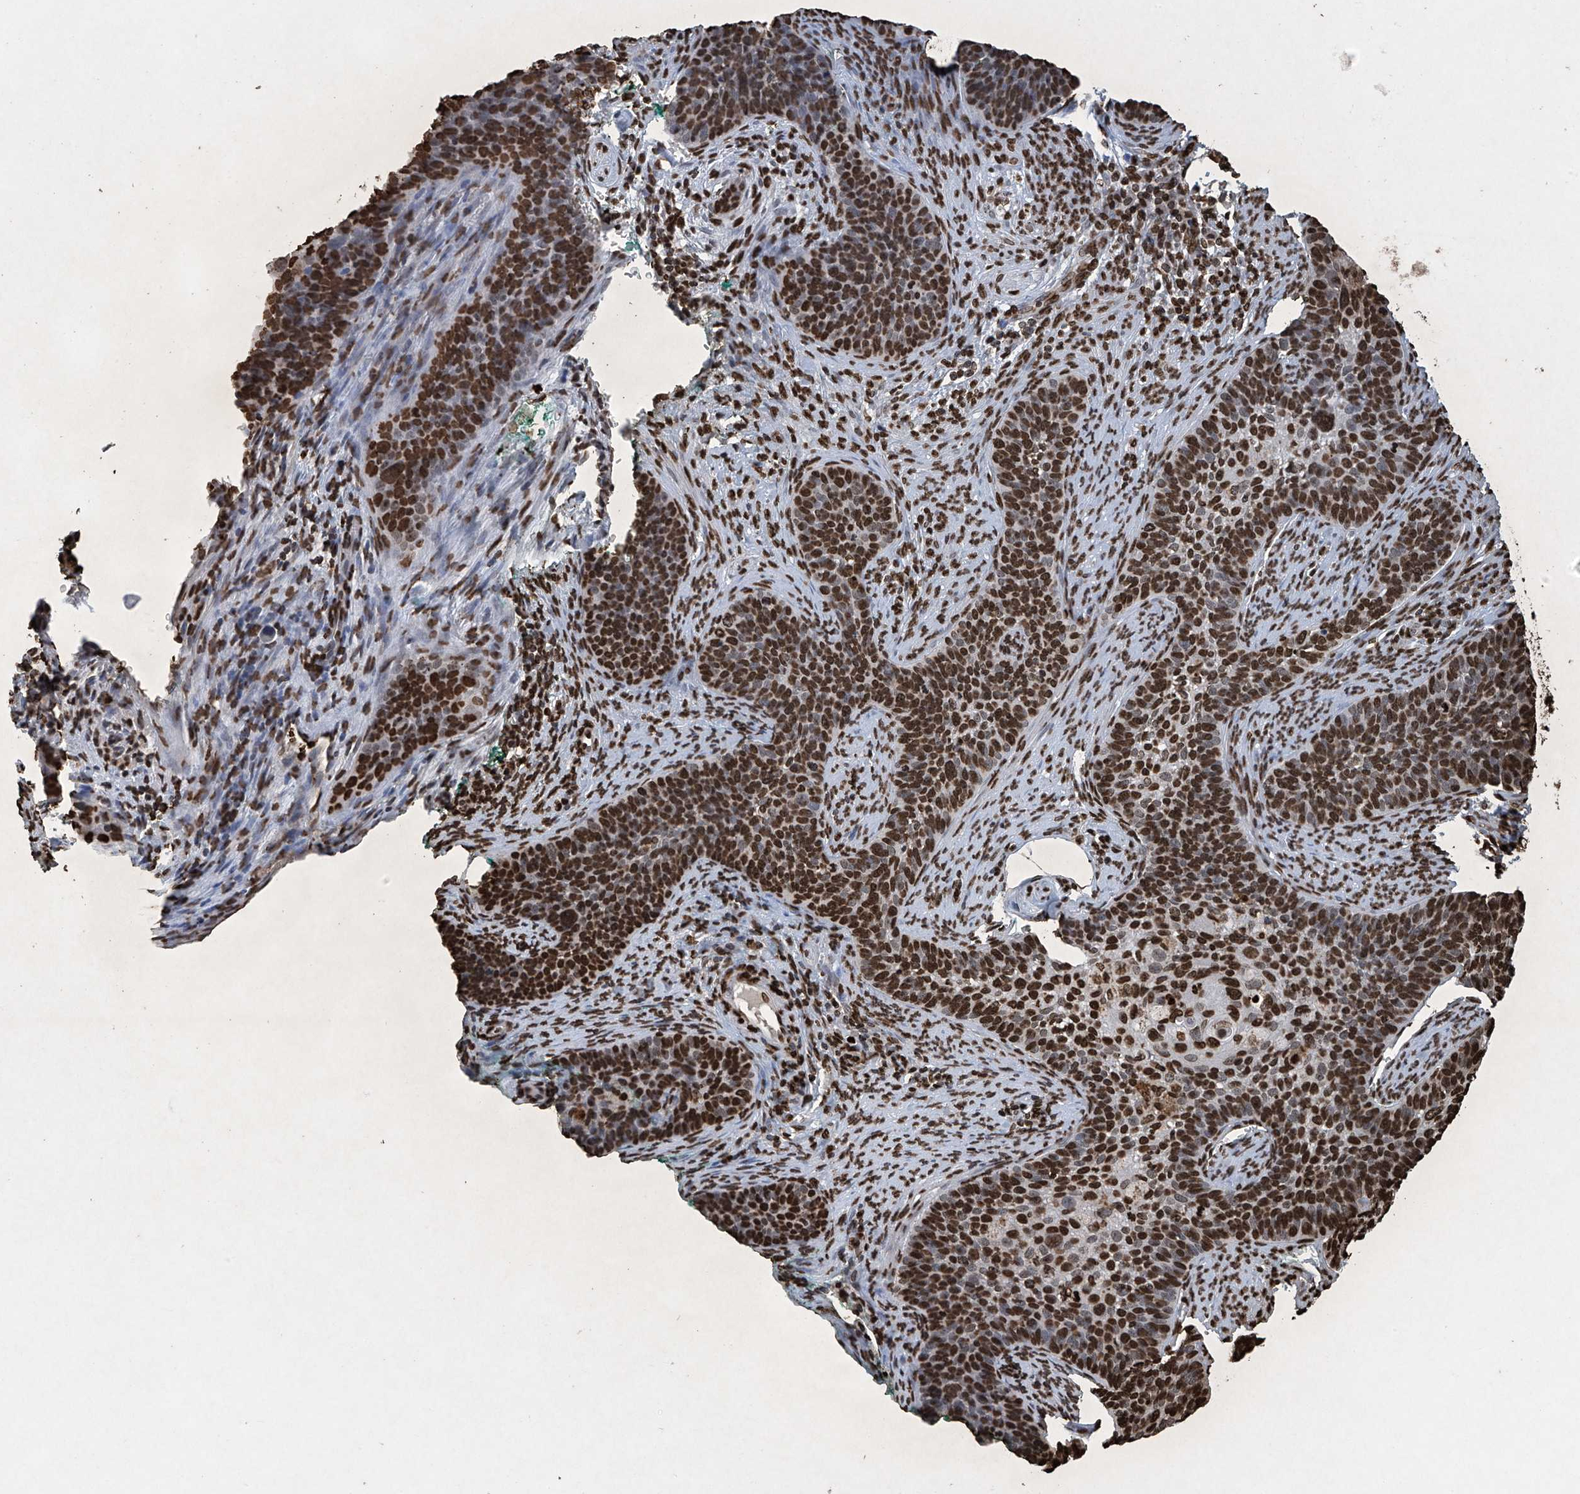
{"staining": {"intensity": "strong", "quantity": ">75%", "location": "nuclear"}, "tissue": "cervical cancer", "cell_type": "Tumor cells", "image_type": "cancer", "snomed": [{"axis": "morphology", "description": "Squamous cell carcinoma, NOS"}, {"axis": "topography", "description": "Cervix"}], "caption": "This is an image of immunohistochemistry staining of cervical cancer (squamous cell carcinoma), which shows strong expression in the nuclear of tumor cells.", "gene": "H3-3A", "patient": {"sex": "female", "age": 33}}